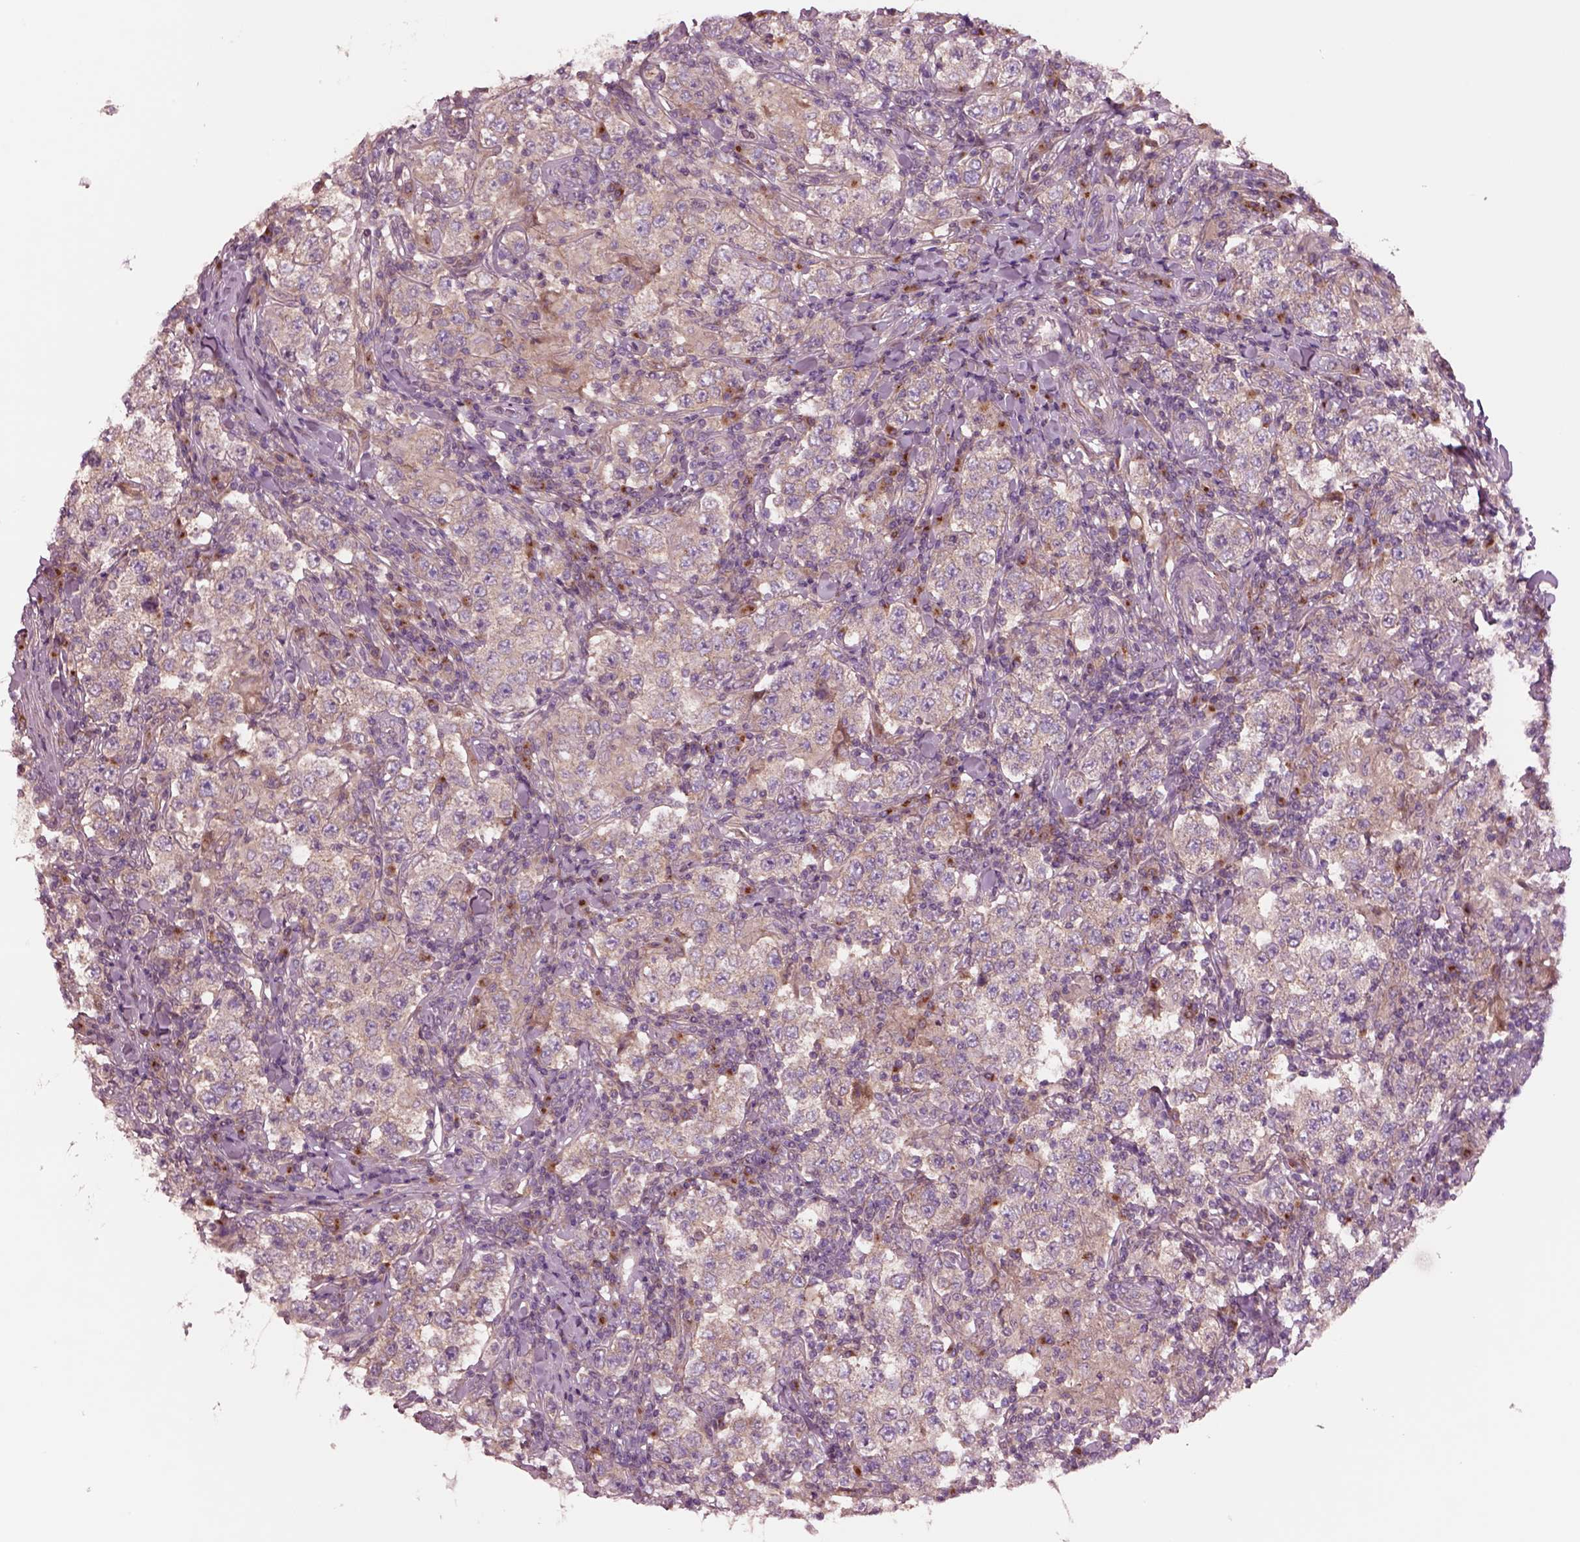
{"staining": {"intensity": "weak", "quantity": ">75%", "location": "cytoplasmic/membranous"}, "tissue": "testis cancer", "cell_type": "Tumor cells", "image_type": "cancer", "snomed": [{"axis": "morphology", "description": "Seminoma, NOS"}, {"axis": "morphology", "description": "Carcinoma, Embryonal, NOS"}, {"axis": "topography", "description": "Testis"}], "caption": "Immunohistochemistry (IHC) photomicrograph of human testis cancer (embryonal carcinoma) stained for a protein (brown), which demonstrates low levels of weak cytoplasmic/membranous positivity in approximately >75% of tumor cells.", "gene": "SEC23A", "patient": {"sex": "male", "age": 41}}